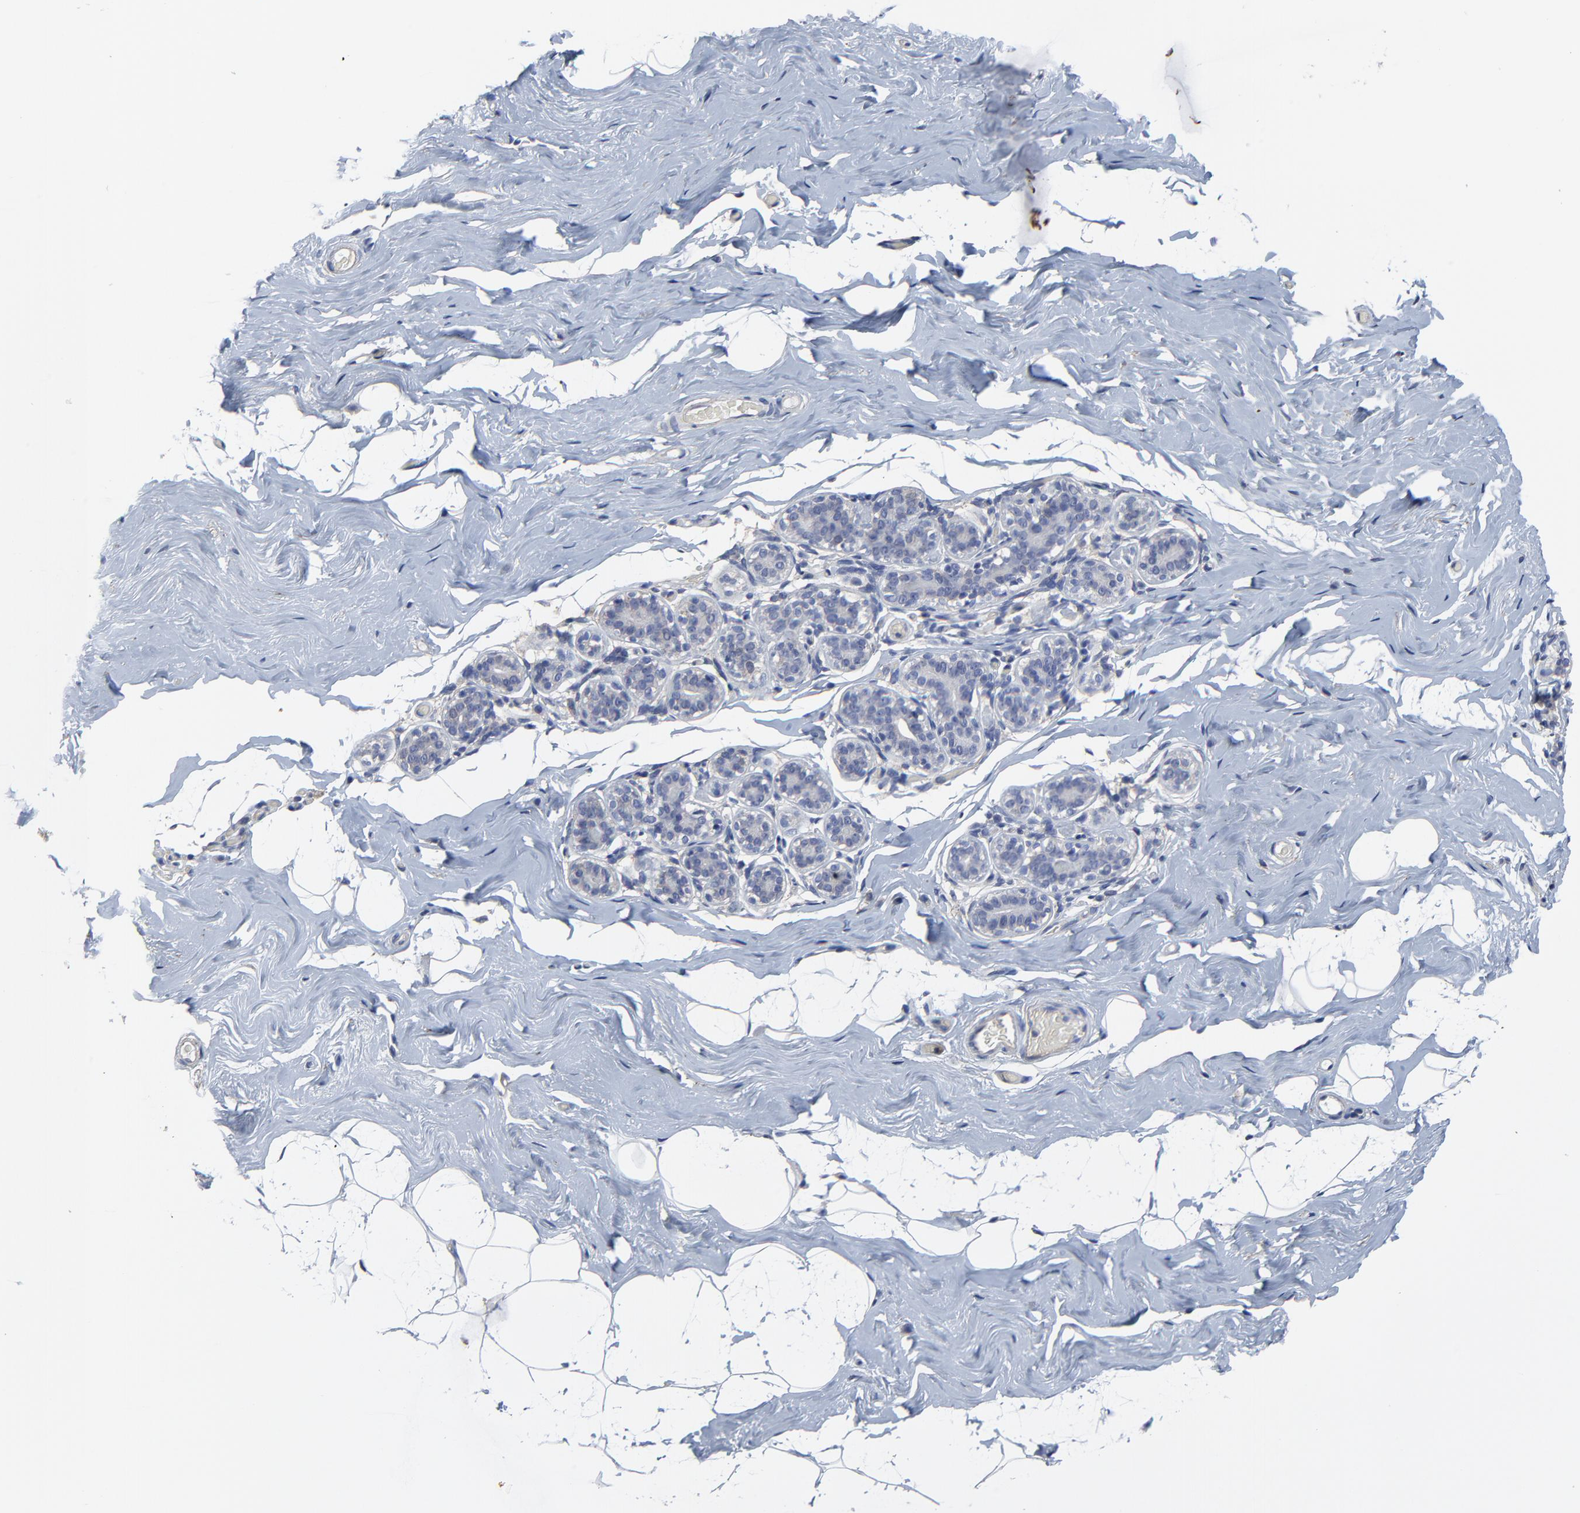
{"staining": {"intensity": "negative", "quantity": "none", "location": "none"}, "tissue": "breast", "cell_type": "Adipocytes", "image_type": "normal", "snomed": [{"axis": "morphology", "description": "Normal tissue, NOS"}, {"axis": "topography", "description": "Breast"}, {"axis": "topography", "description": "Soft tissue"}], "caption": "There is no significant staining in adipocytes of breast. The staining was performed using DAB (3,3'-diaminobenzidine) to visualize the protein expression in brown, while the nuclei were stained in blue with hematoxylin (Magnification: 20x).", "gene": "NXF3", "patient": {"sex": "female", "age": 75}}